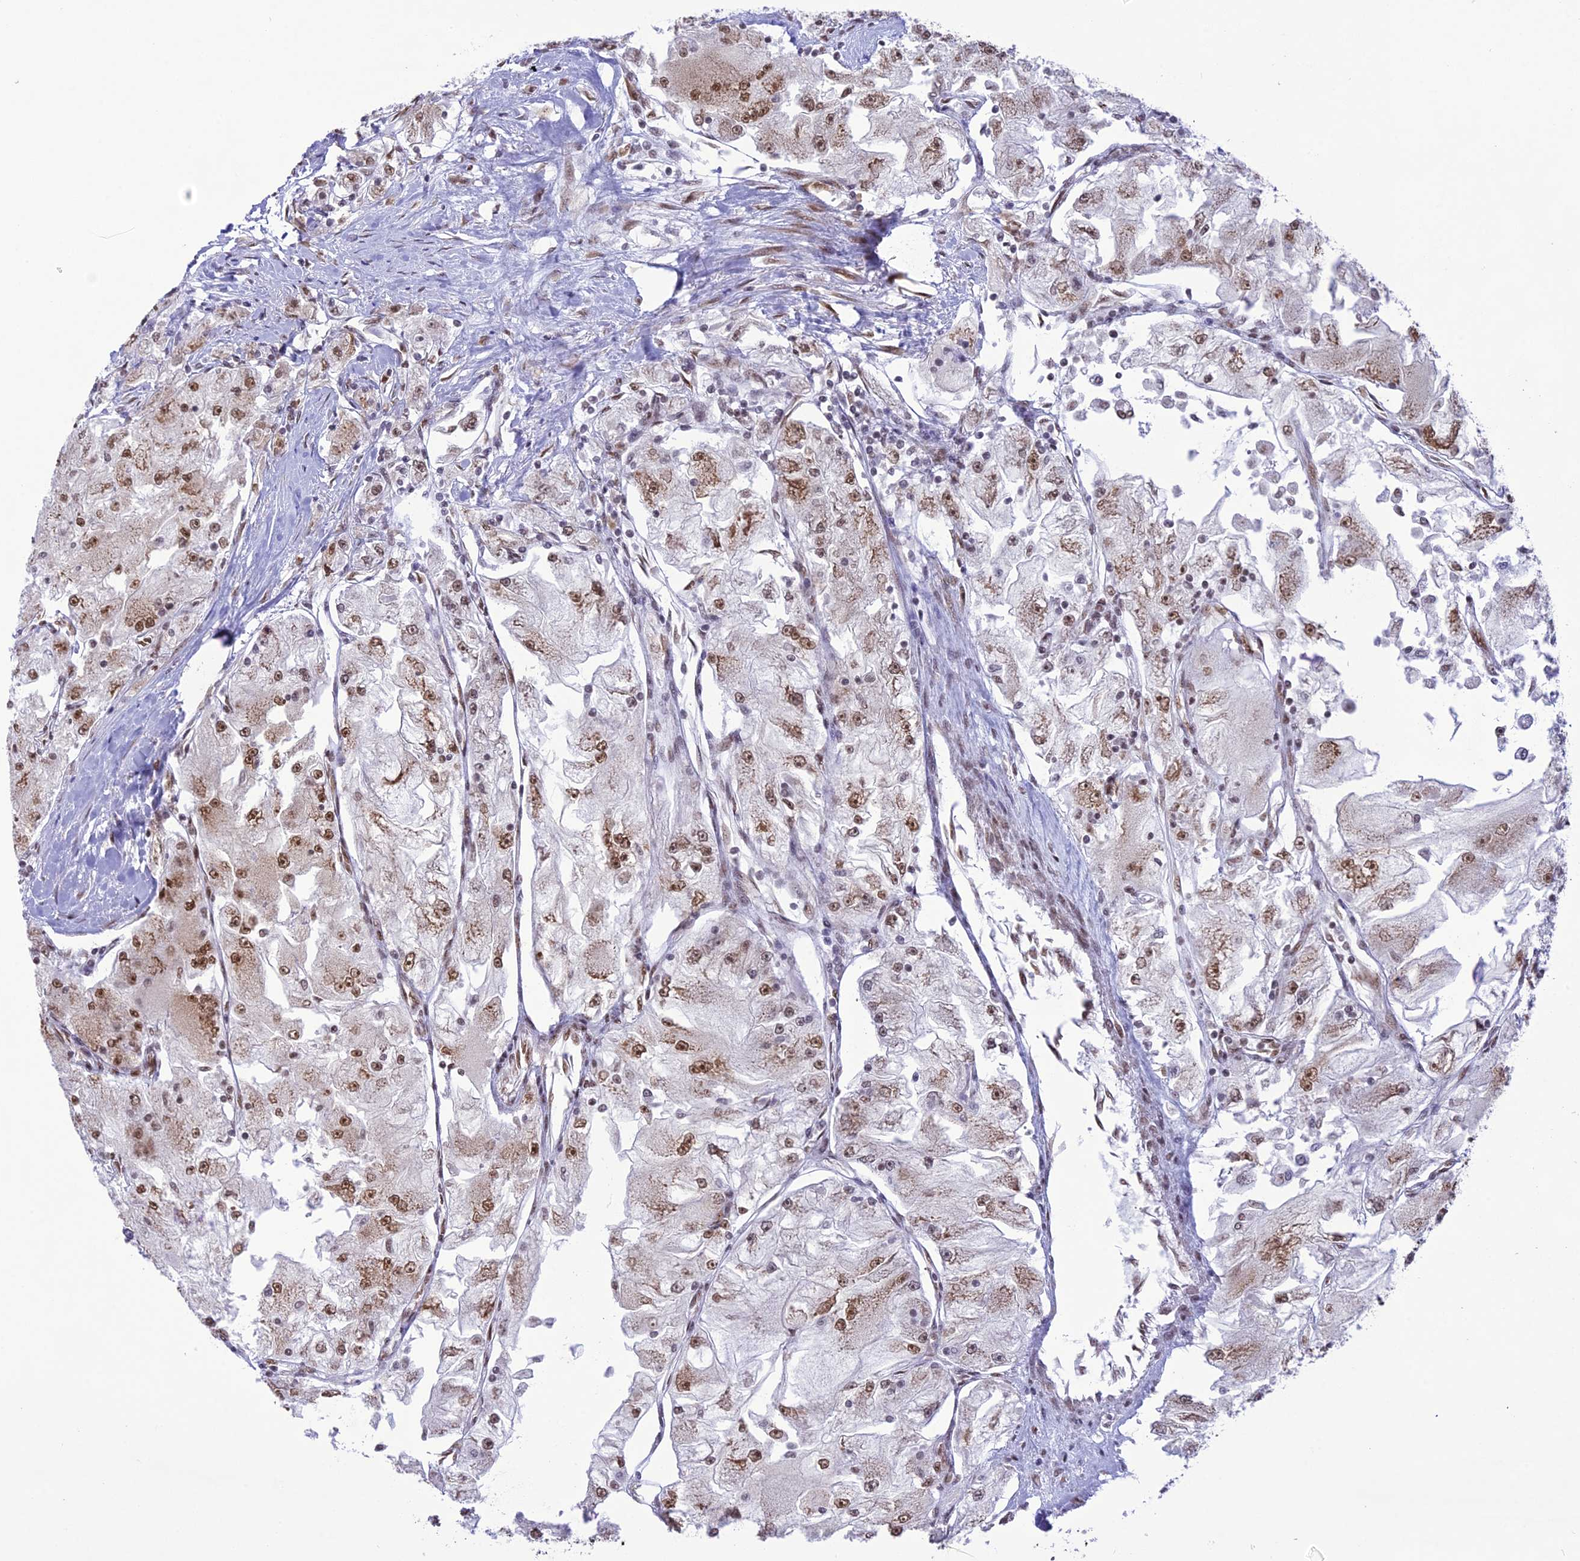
{"staining": {"intensity": "moderate", "quantity": ">75%", "location": "nuclear"}, "tissue": "renal cancer", "cell_type": "Tumor cells", "image_type": "cancer", "snomed": [{"axis": "morphology", "description": "Adenocarcinoma, NOS"}, {"axis": "topography", "description": "Kidney"}], "caption": "Renal adenocarcinoma stained with a protein marker demonstrates moderate staining in tumor cells.", "gene": "DDX1", "patient": {"sex": "female", "age": 72}}